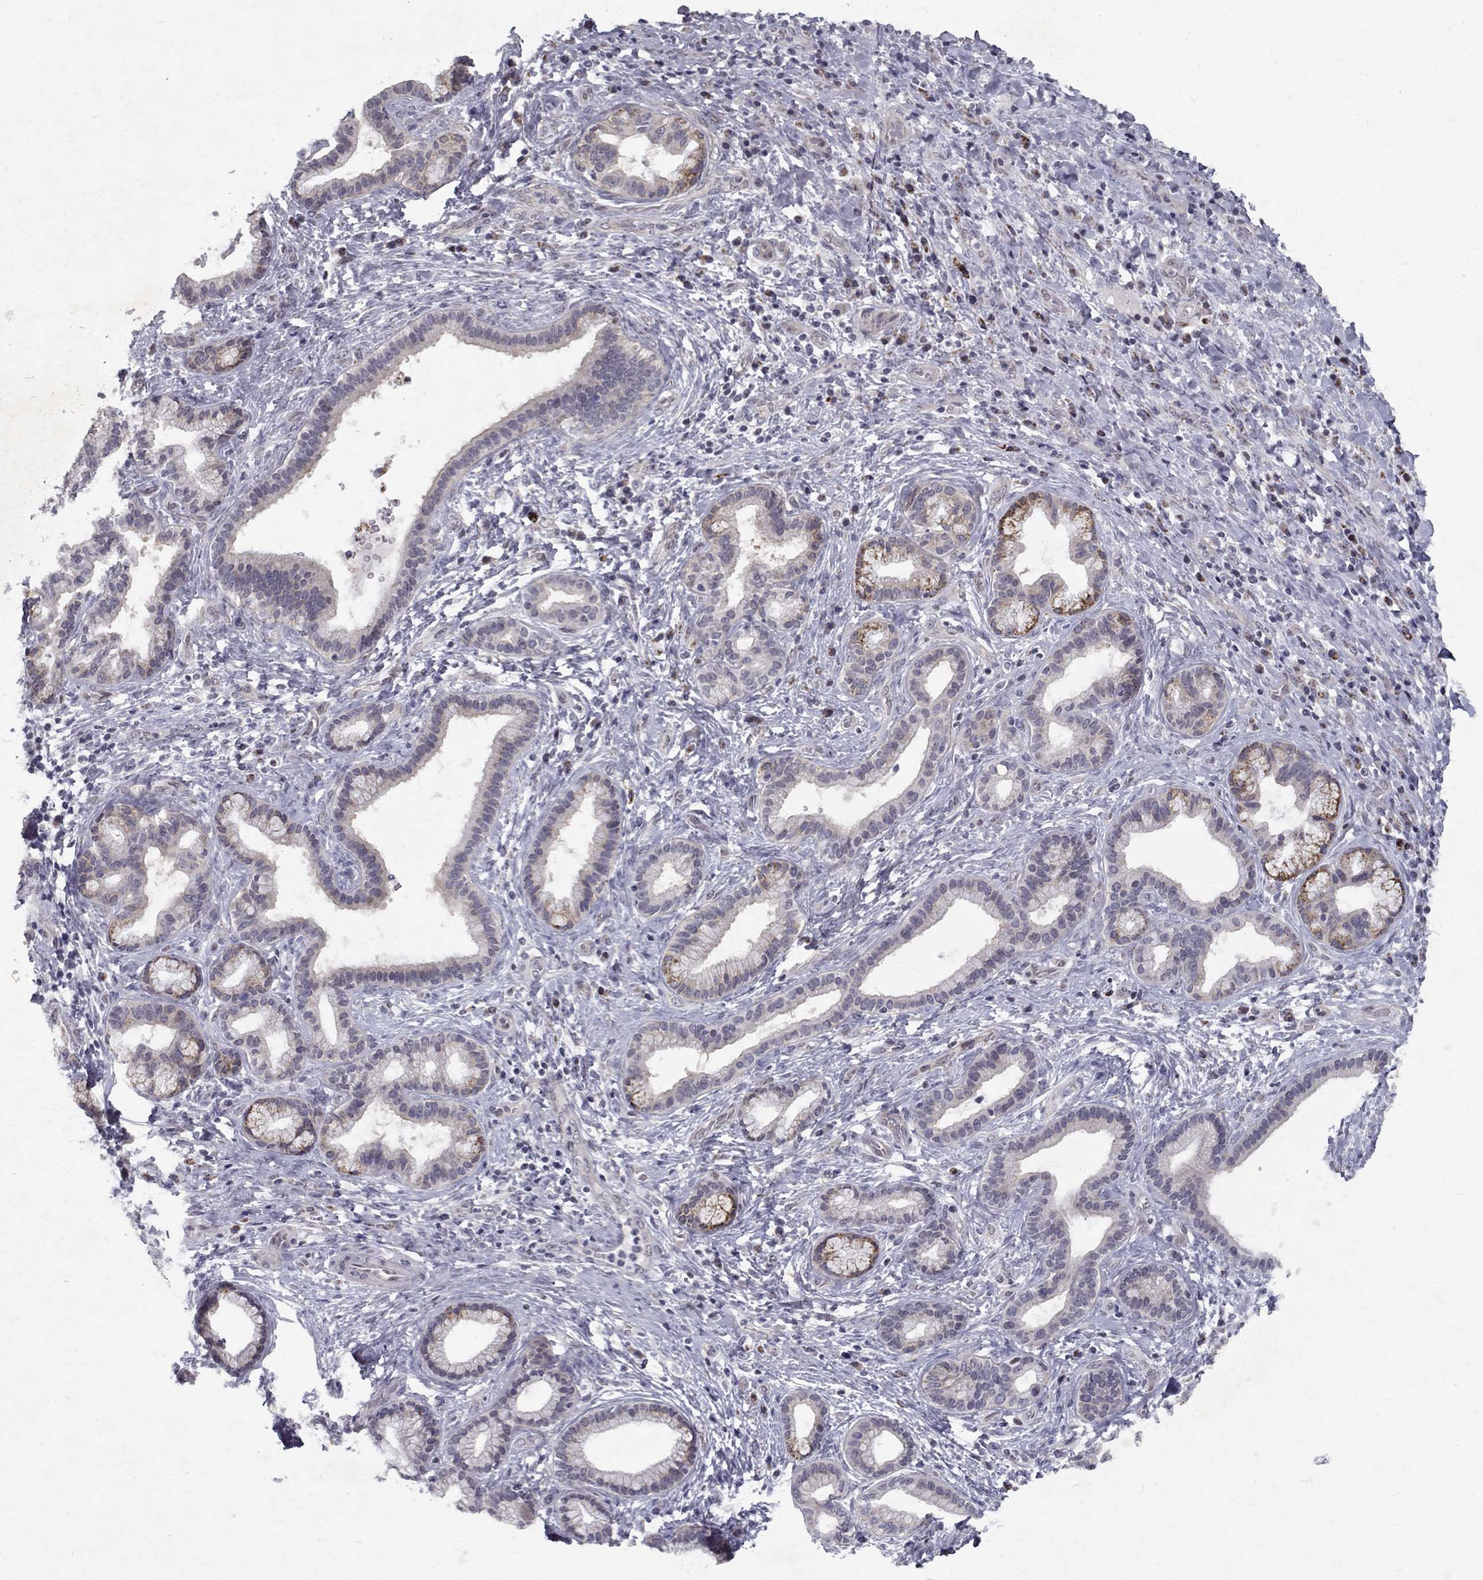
{"staining": {"intensity": "strong", "quantity": "25%-75%", "location": "cytoplasmic/membranous"}, "tissue": "liver cancer", "cell_type": "Tumor cells", "image_type": "cancer", "snomed": [{"axis": "morphology", "description": "Cholangiocarcinoma"}, {"axis": "topography", "description": "Liver"}], "caption": "Protein staining of liver cancer (cholangiocarcinoma) tissue exhibits strong cytoplasmic/membranous expression in approximately 25%-75% of tumor cells. The protein is stained brown, and the nuclei are stained in blue (DAB (3,3'-diaminobenzidine) IHC with brightfield microscopy, high magnification).", "gene": "CLIC6", "patient": {"sex": "female", "age": 73}}